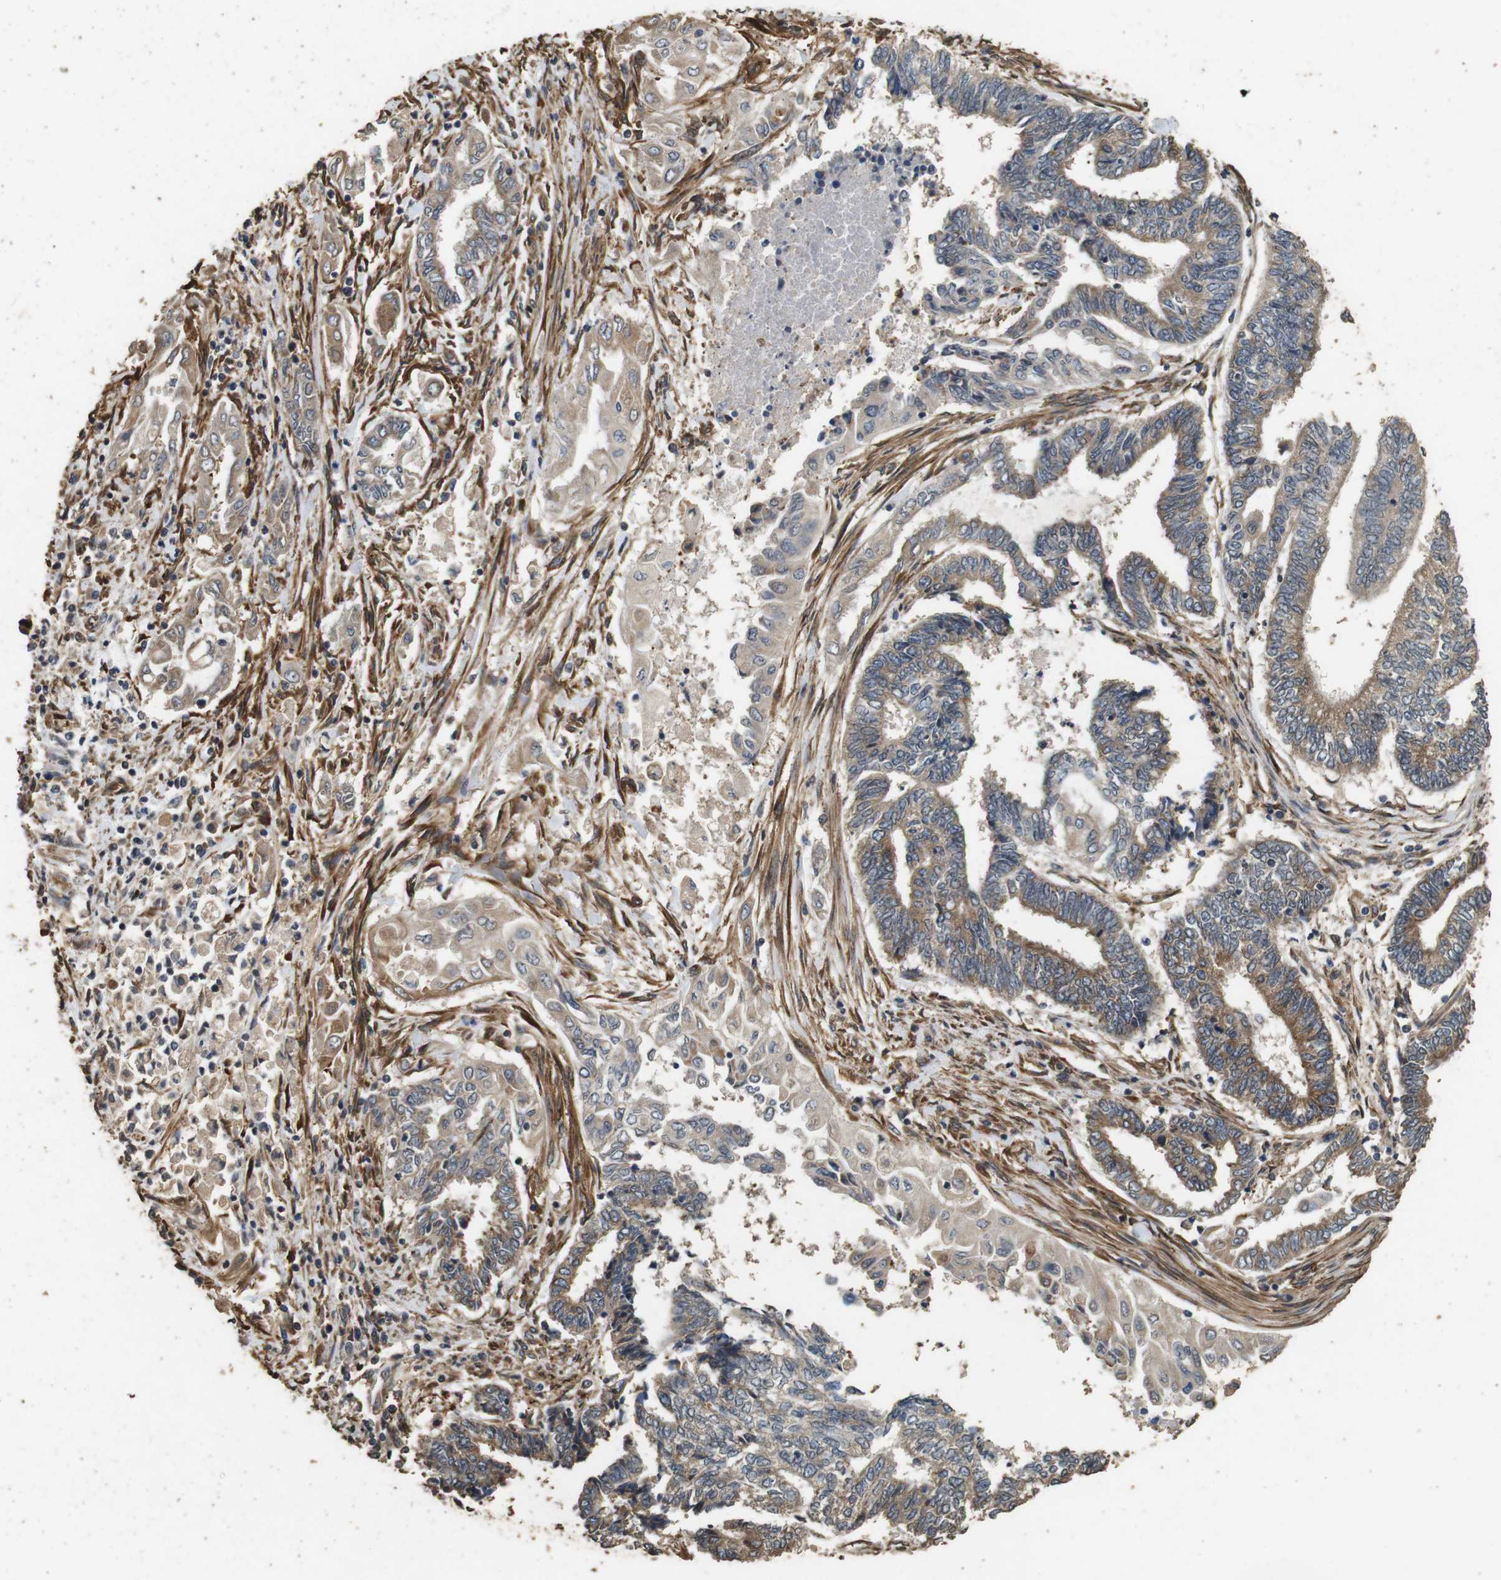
{"staining": {"intensity": "moderate", "quantity": "25%-75%", "location": "cytoplasmic/membranous"}, "tissue": "endometrial cancer", "cell_type": "Tumor cells", "image_type": "cancer", "snomed": [{"axis": "morphology", "description": "Adenocarcinoma, NOS"}, {"axis": "topography", "description": "Uterus"}, {"axis": "topography", "description": "Endometrium"}], "caption": "Protein expression analysis of human endometrial cancer reveals moderate cytoplasmic/membranous staining in about 25%-75% of tumor cells. (DAB IHC with brightfield microscopy, high magnification).", "gene": "CNPY4", "patient": {"sex": "female", "age": 70}}